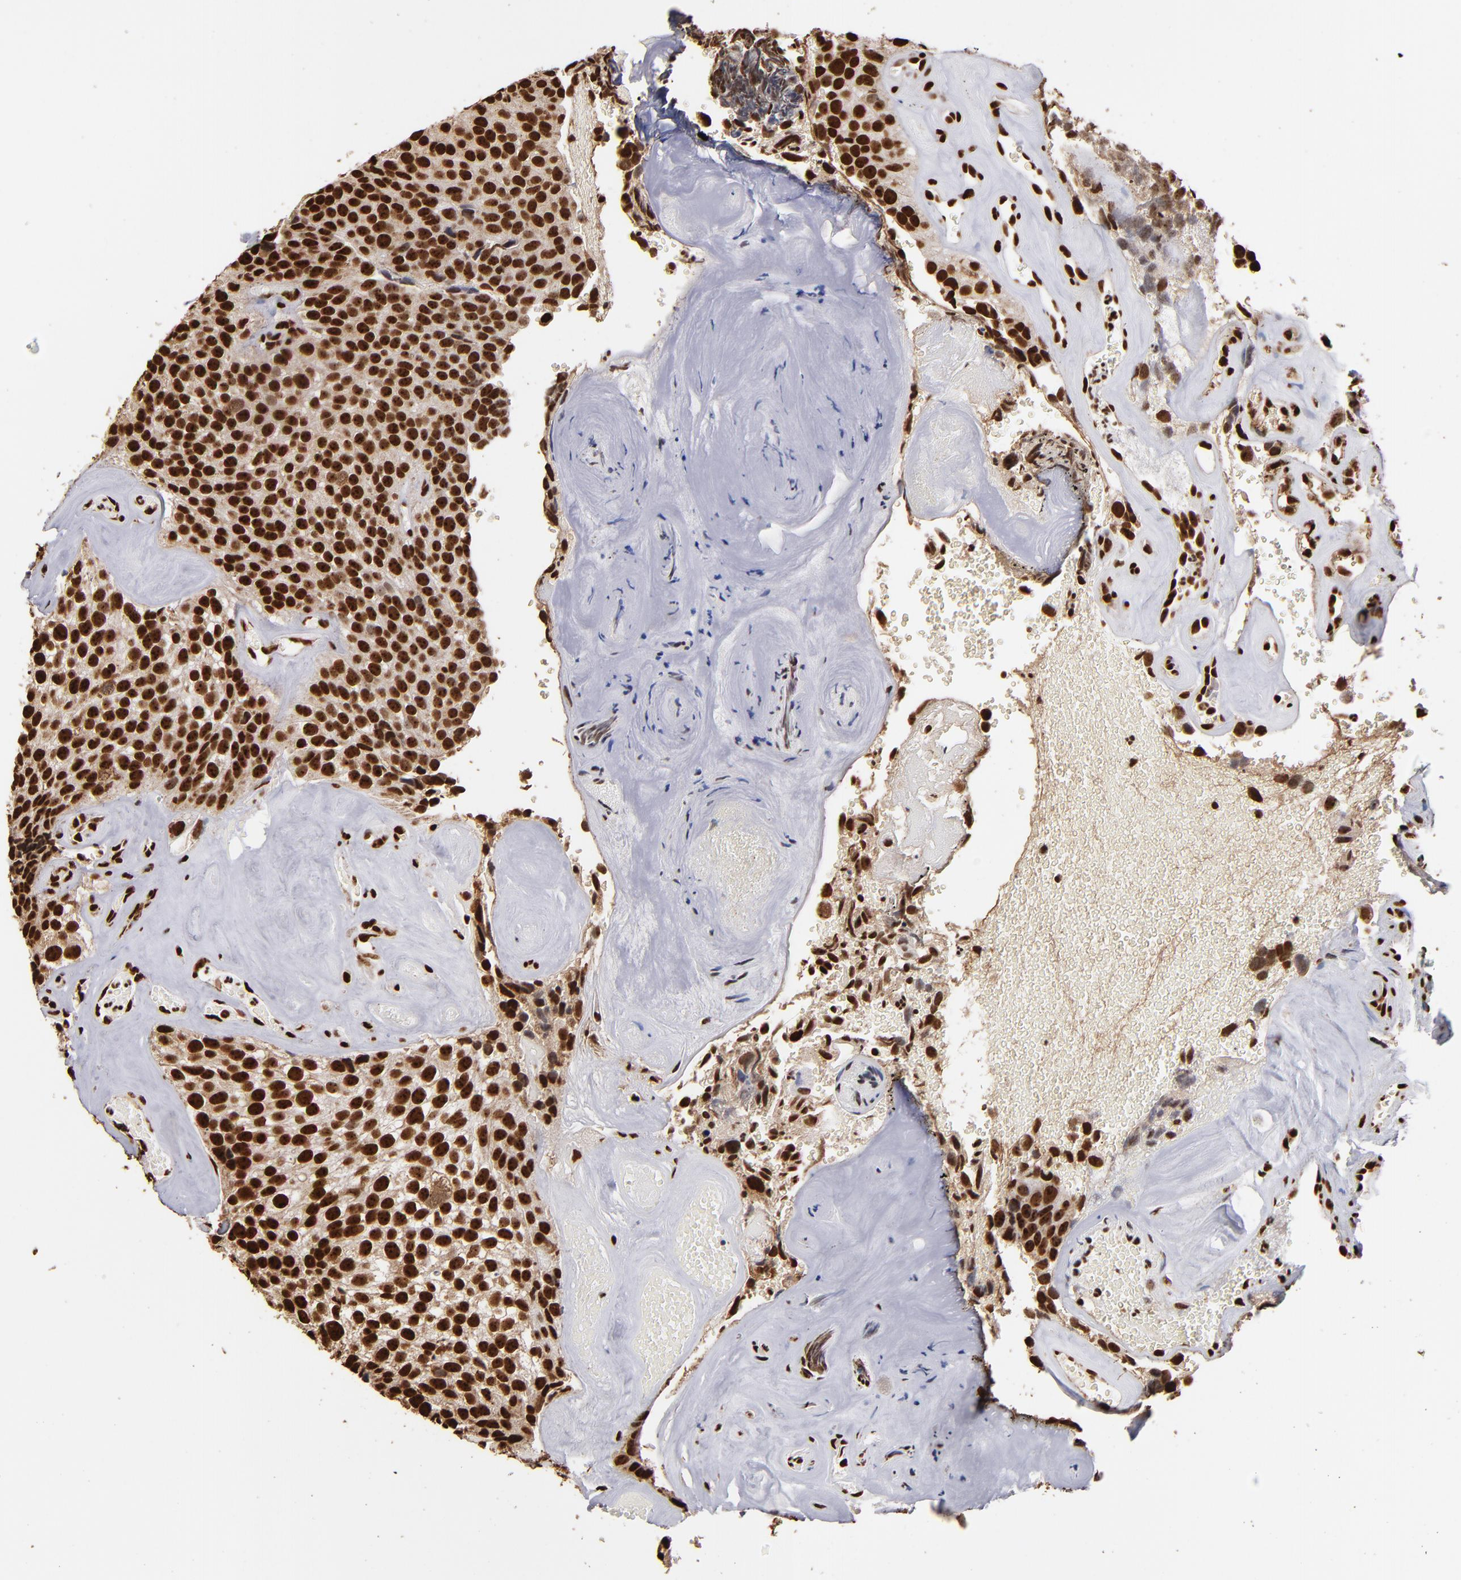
{"staining": {"intensity": "strong", "quantity": ">75%", "location": "nuclear"}, "tissue": "urothelial cancer", "cell_type": "Tumor cells", "image_type": "cancer", "snomed": [{"axis": "morphology", "description": "Urothelial carcinoma, High grade"}, {"axis": "topography", "description": "Urinary bladder"}], "caption": "Tumor cells show strong nuclear staining in approximately >75% of cells in urothelial carcinoma (high-grade).", "gene": "ILF3", "patient": {"sex": "male", "age": 72}}